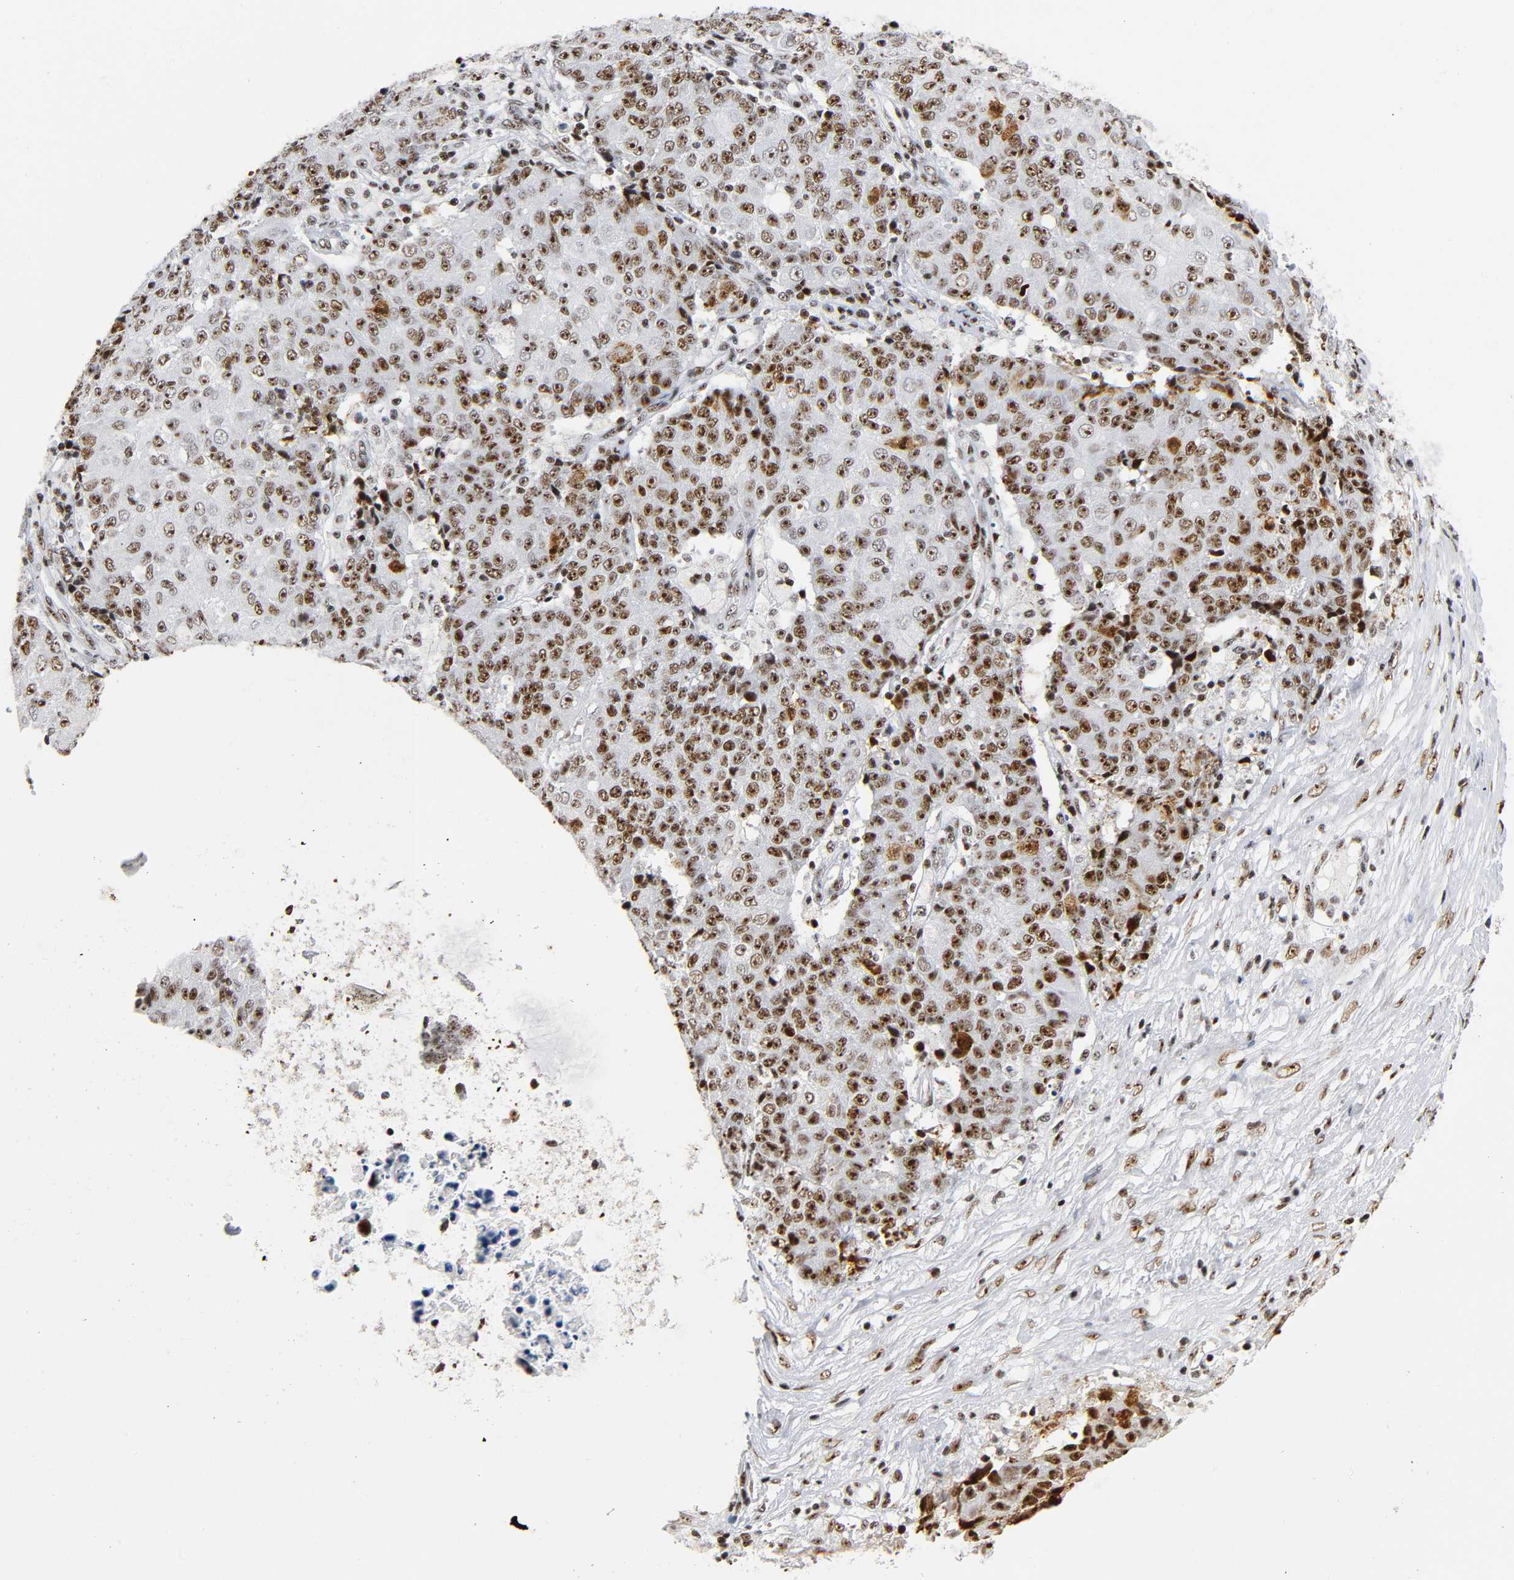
{"staining": {"intensity": "strong", "quantity": ">75%", "location": "nuclear"}, "tissue": "ovarian cancer", "cell_type": "Tumor cells", "image_type": "cancer", "snomed": [{"axis": "morphology", "description": "Carcinoma, endometroid"}, {"axis": "topography", "description": "Ovary"}], "caption": "High-magnification brightfield microscopy of ovarian cancer (endometroid carcinoma) stained with DAB (brown) and counterstained with hematoxylin (blue). tumor cells exhibit strong nuclear staining is identified in approximately>75% of cells.", "gene": "UBTF", "patient": {"sex": "female", "age": 42}}